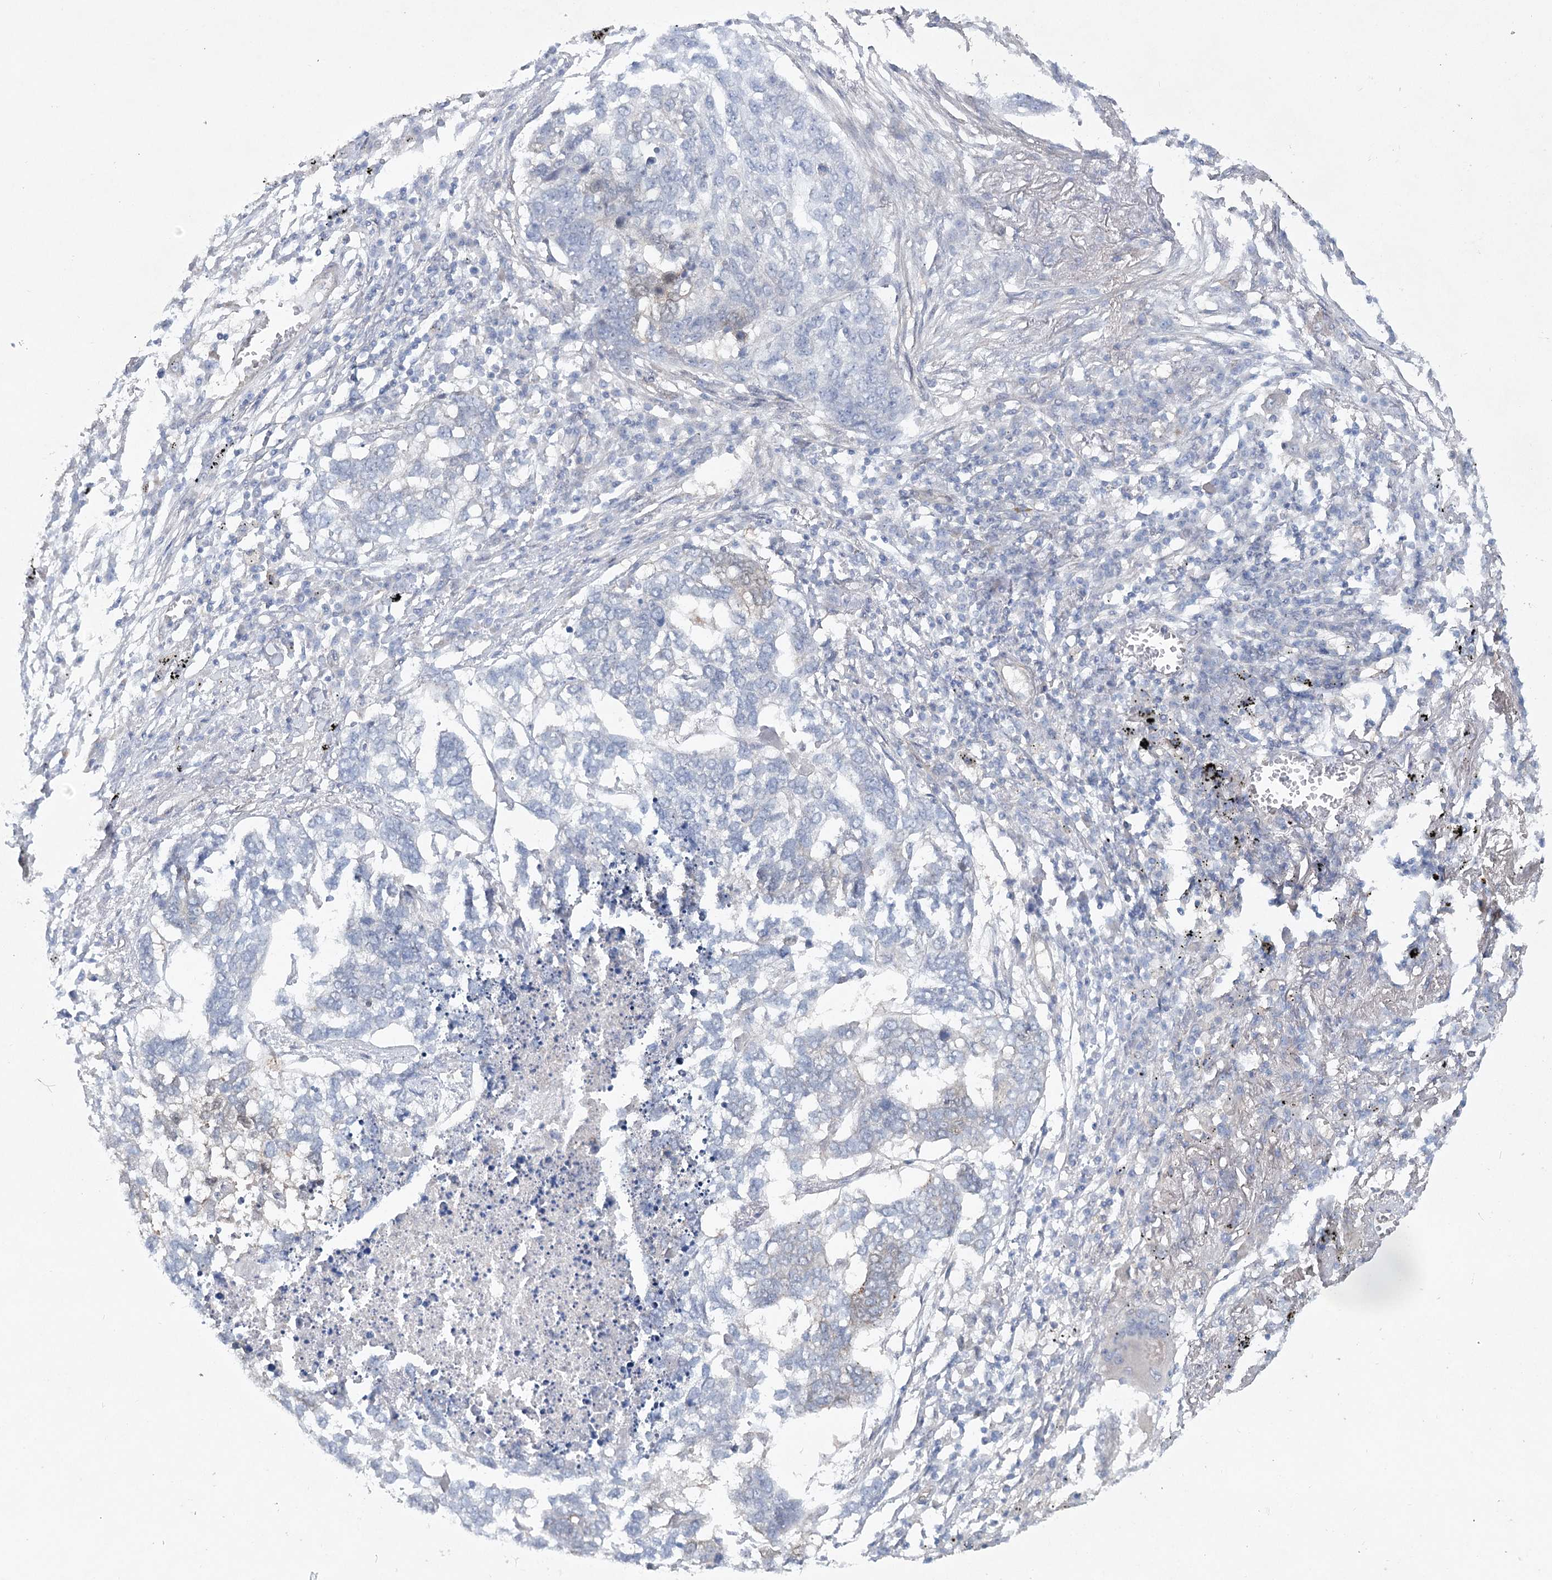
{"staining": {"intensity": "negative", "quantity": "none", "location": "none"}, "tissue": "lung cancer", "cell_type": "Tumor cells", "image_type": "cancer", "snomed": [{"axis": "morphology", "description": "Squamous cell carcinoma, NOS"}, {"axis": "topography", "description": "Lung"}], "caption": "Histopathology image shows no protein staining in tumor cells of lung squamous cell carcinoma tissue.", "gene": "AAMDC", "patient": {"sex": "female", "age": 63}}